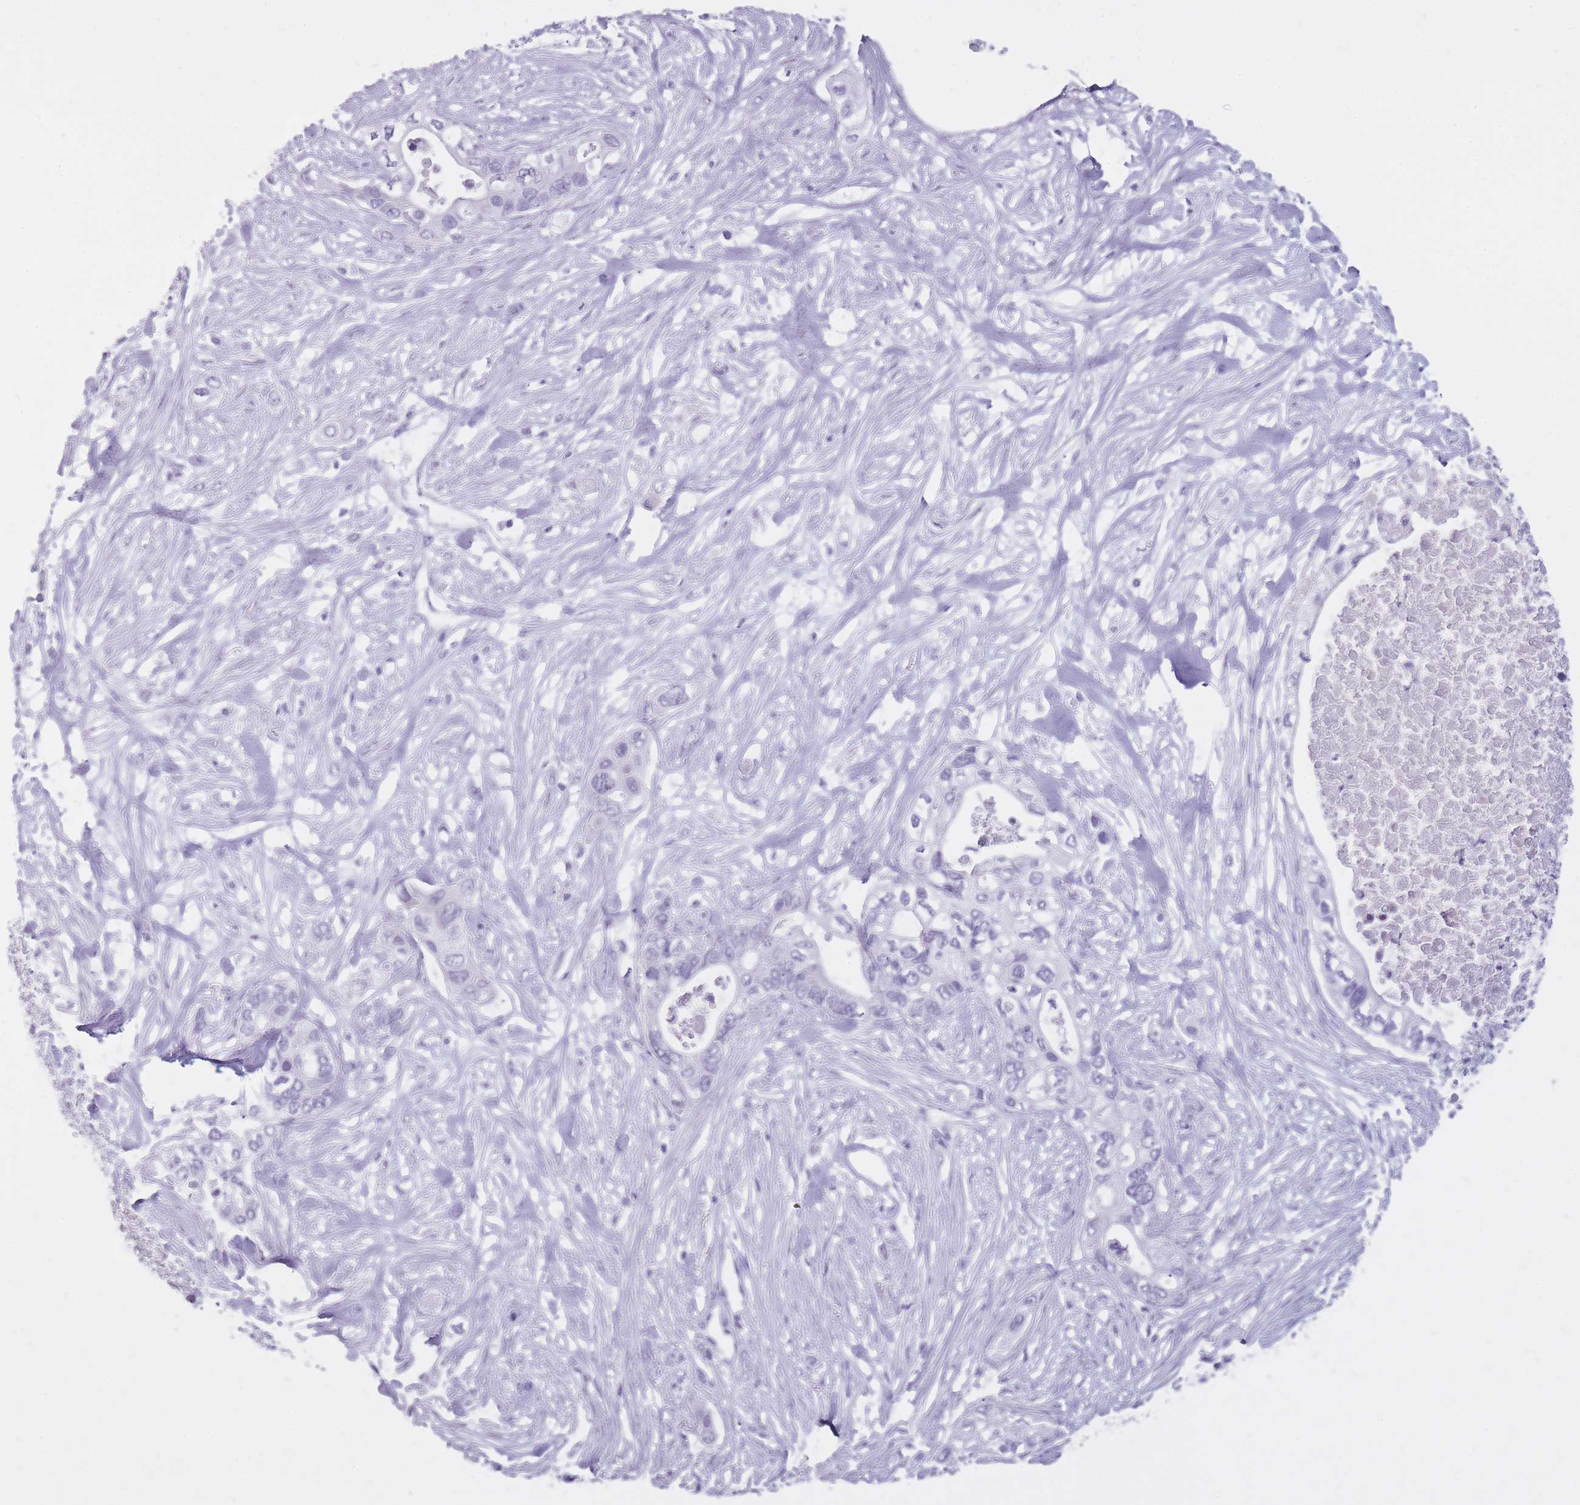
{"staining": {"intensity": "negative", "quantity": "none", "location": "none"}, "tissue": "pancreatic cancer", "cell_type": "Tumor cells", "image_type": "cancer", "snomed": [{"axis": "morphology", "description": "Adenocarcinoma, NOS"}, {"axis": "topography", "description": "Pancreas"}], "caption": "High magnification brightfield microscopy of pancreatic adenocarcinoma stained with DAB (3,3'-diaminobenzidine) (brown) and counterstained with hematoxylin (blue): tumor cells show no significant positivity.", "gene": "GOLGA6D", "patient": {"sex": "female", "age": 63}}